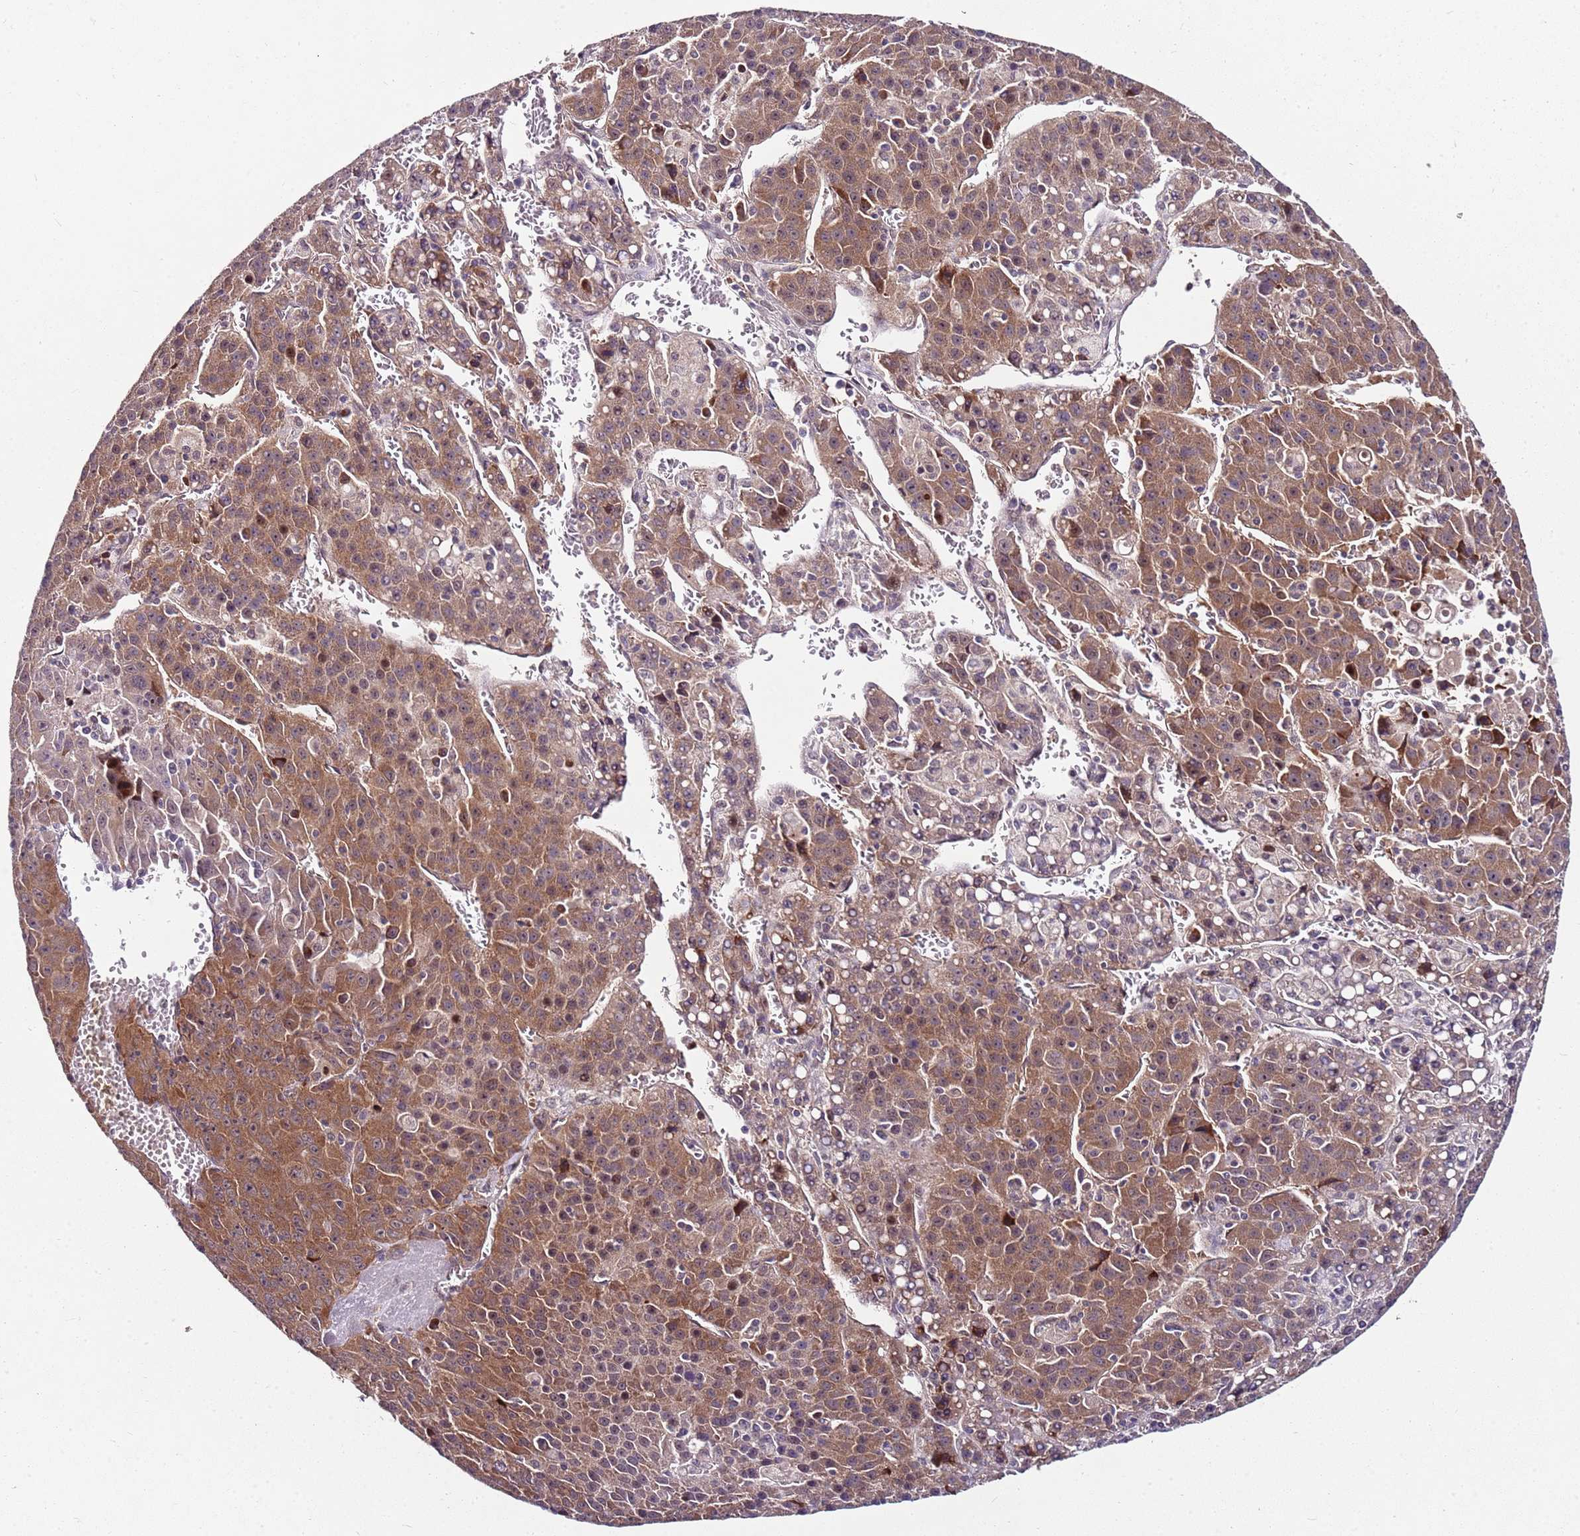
{"staining": {"intensity": "moderate", "quantity": ">75%", "location": "cytoplasmic/membranous"}, "tissue": "liver cancer", "cell_type": "Tumor cells", "image_type": "cancer", "snomed": [{"axis": "morphology", "description": "Carcinoma, Hepatocellular, NOS"}, {"axis": "topography", "description": "Liver"}], "caption": "Brown immunohistochemical staining in hepatocellular carcinoma (liver) reveals moderate cytoplasmic/membranous expression in about >75% of tumor cells. The protein of interest is shown in brown color, while the nuclei are stained blue.", "gene": "FBXL22", "patient": {"sex": "female", "age": 53}}